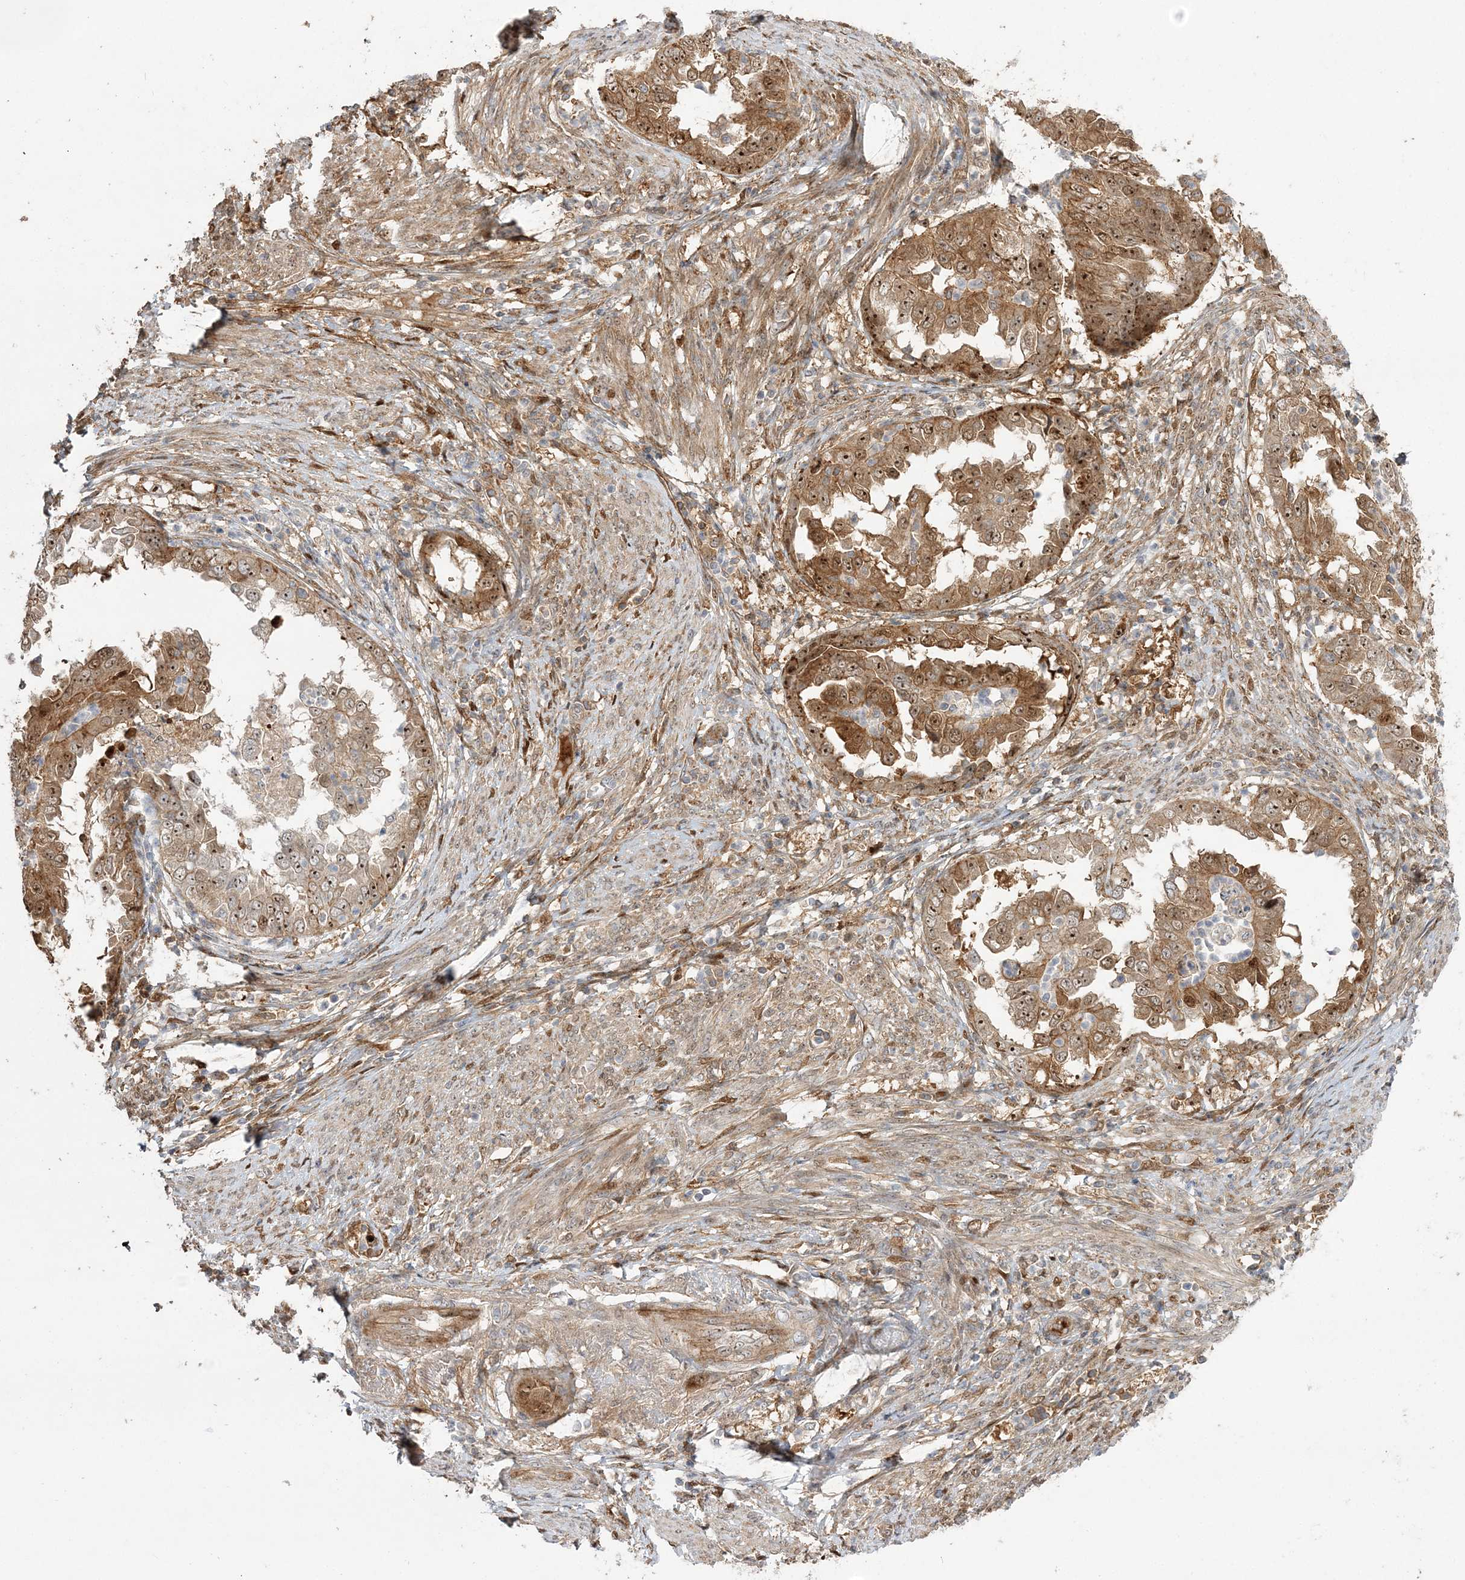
{"staining": {"intensity": "moderate", "quantity": ">75%", "location": "cytoplasmic/membranous,nuclear"}, "tissue": "endometrial cancer", "cell_type": "Tumor cells", "image_type": "cancer", "snomed": [{"axis": "morphology", "description": "Adenocarcinoma, NOS"}, {"axis": "topography", "description": "Endometrium"}], "caption": "Immunohistochemical staining of adenocarcinoma (endometrial) demonstrates medium levels of moderate cytoplasmic/membranous and nuclear protein staining in about >75% of tumor cells. (DAB = brown stain, brightfield microscopy at high magnification).", "gene": "NPM3", "patient": {"sex": "female", "age": 85}}